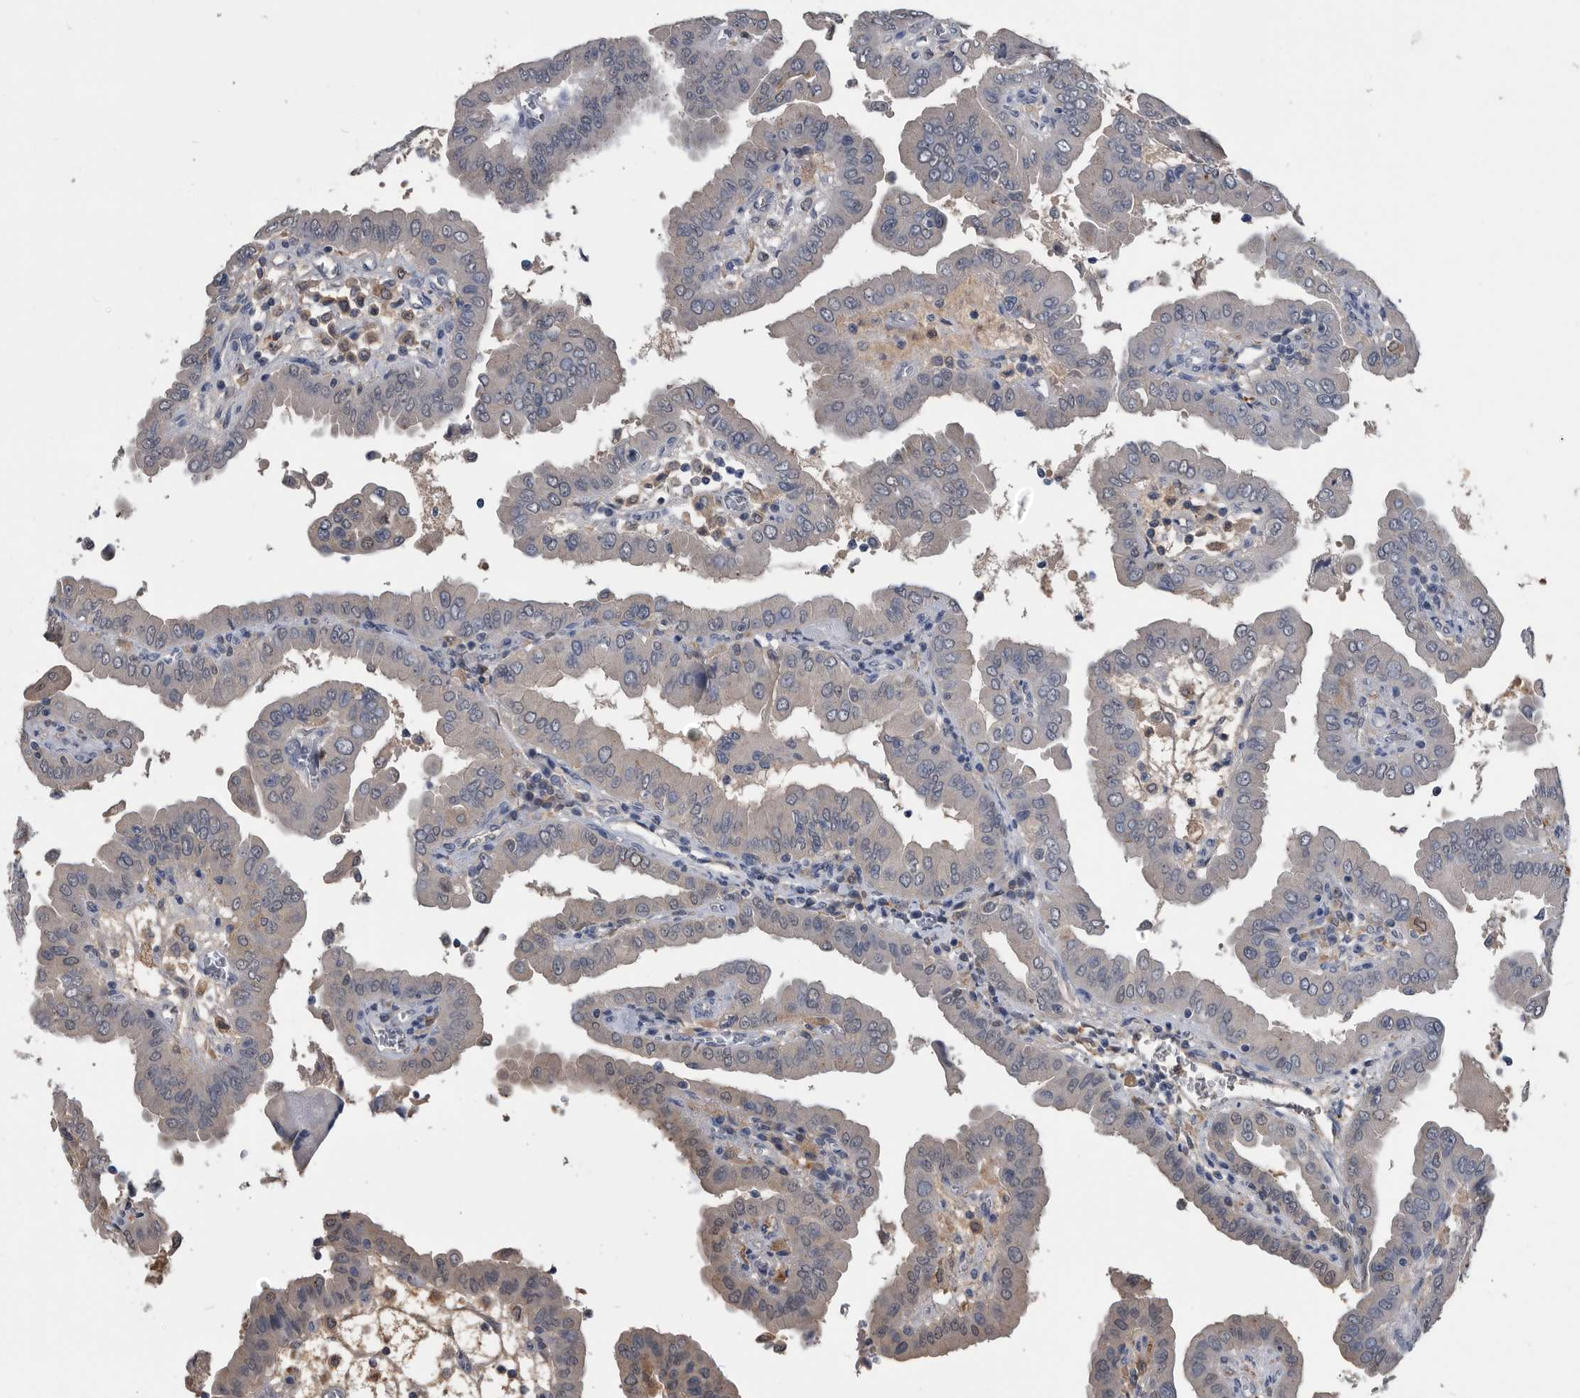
{"staining": {"intensity": "weak", "quantity": "<25%", "location": "cytoplasmic/membranous"}, "tissue": "thyroid cancer", "cell_type": "Tumor cells", "image_type": "cancer", "snomed": [{"axis": "morphology", "description": "Papillary adenocarcinoma, NOS"}, {"axis": "topography", "description": "Thyroid gland"}], "caption": "Tumor cells are negative for protein expression in human thyroid cancer (papillary adenocarcinoma).", "gene": "PDXK", "patient": {"sex": "male", "age": 33}}